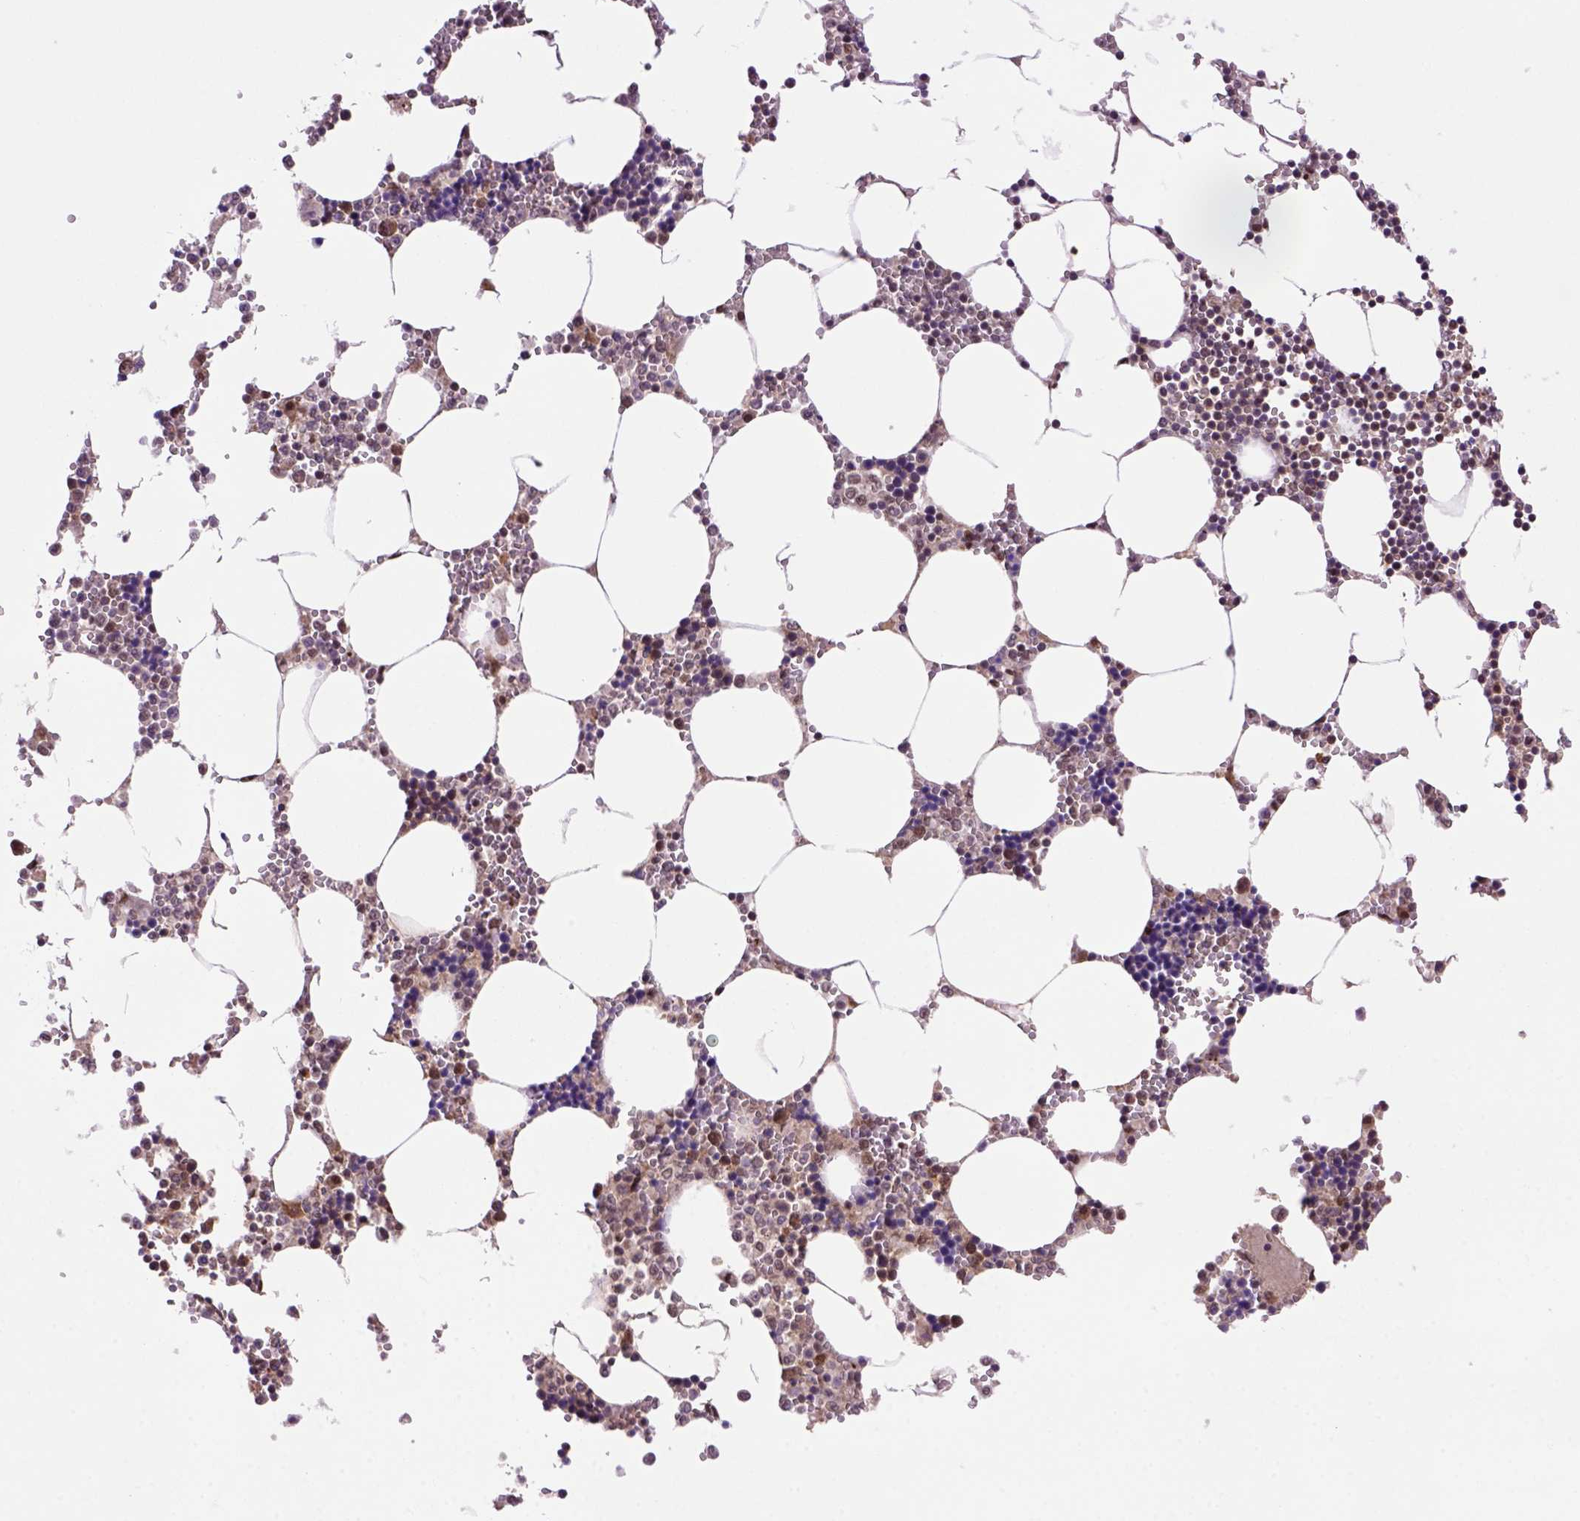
{"staining": {"intensity": "strong", "quantity": "<25%", "location": "cytoplasmic/membranous,nuclear"}, "tissue": "bone marrow", "cell_type": "Hematopoietic cells", "image_type": "normal", "snomed": [{"axis": "morphology", "description": "Normal tissue, NOS"}, {"axis": "topography", "description": "Bone marrow"}], "caption": "Protein staining of benign bone marrow shows strong cytoplasmic/membranous,nuclear staining in about <25% of hematopoietic cells. The staining was performed using DAB (3,3'-diaminobenzidine) to visualize the protein expression in brown, while the nuclei were stained in blue with hematoxylin (Magnification: 20x).", "gene": "PSMC2", "patient": {"sex": "male", "age": 54}}